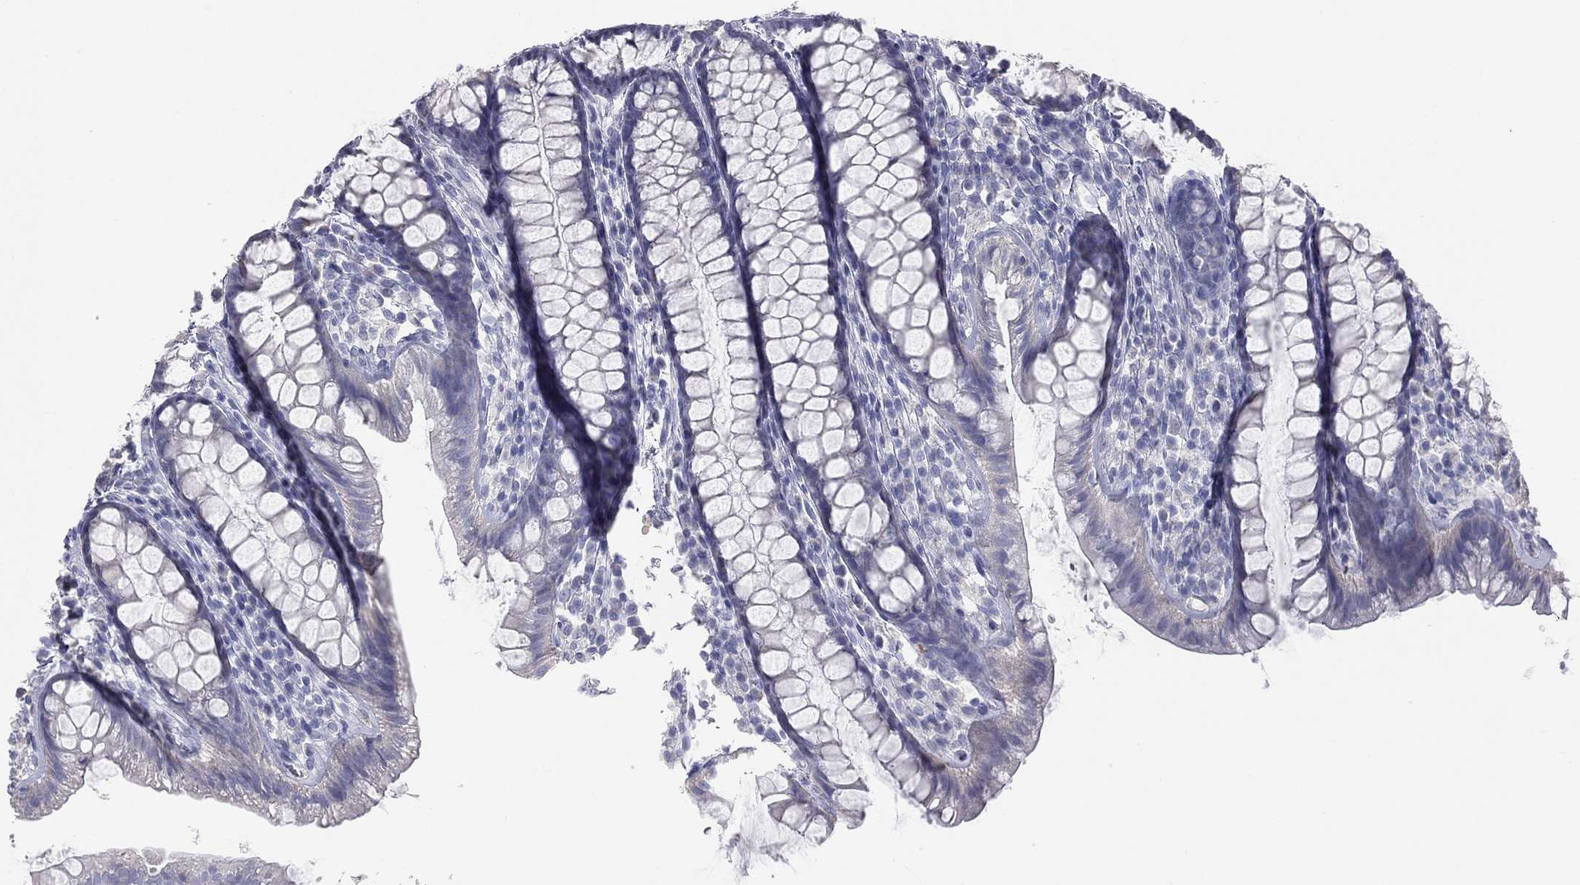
{"staining": {"intensity": "negative", "quantity": "none", "location": "none"}, "tissue": "colon", "cell_type": "Endothelial cells", "image_type": "normal", "snomed": [{"axis": "morphology", "description": "Normal tissue, NOS"}, {"axis": "topography", "description": "Colon"}], "caption": "The micrograph reveals no significant staining in endothelial cells of colon.", "gene": "STK31", "patient": {"sex": "male", "age": 76}}